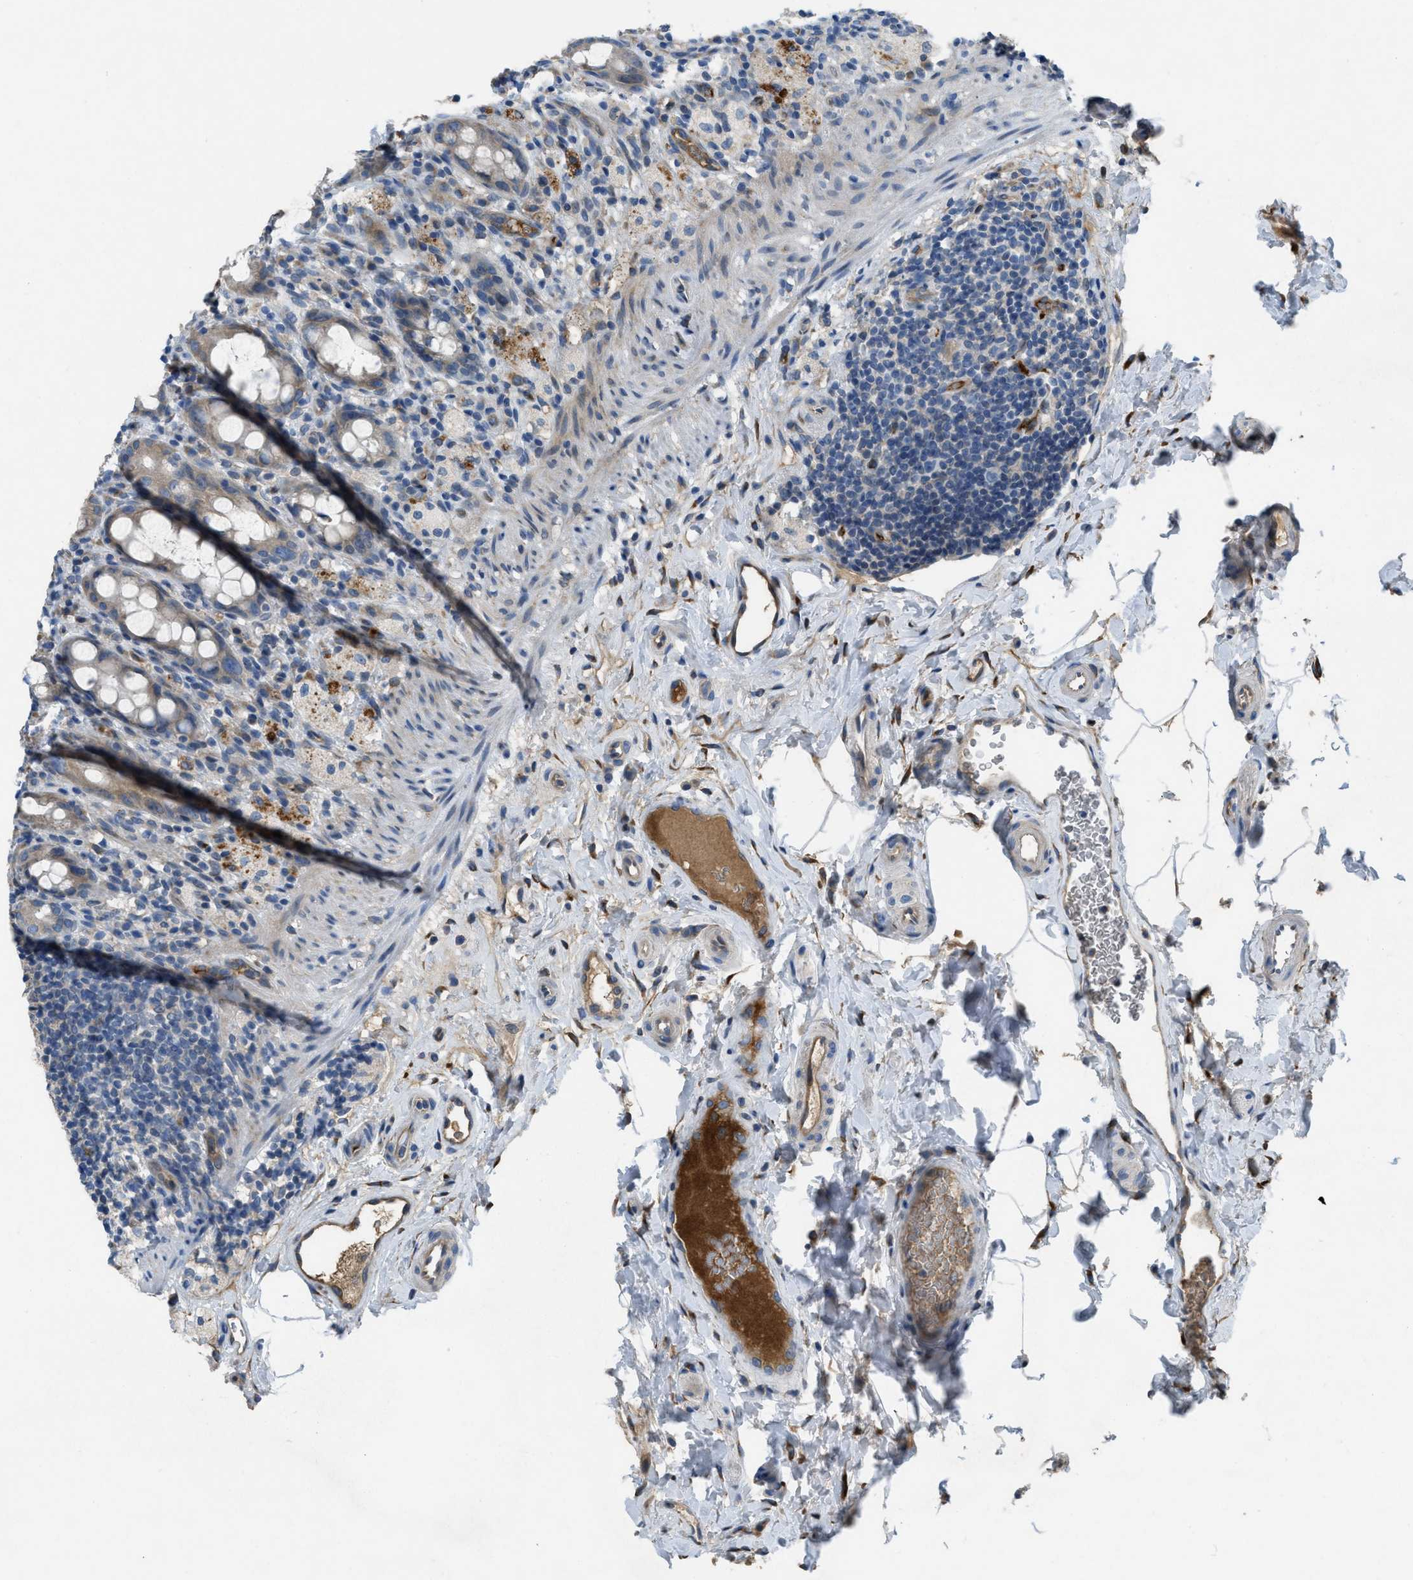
{"staining": {"intensity": "weak", "quantity": "25%-75%", "location": "cytoplasmic/membranous"}, "tissue": "rectum", "cell_type": "Glandular cells", "image_type": "normal", "snomed": [{"axis": "morphology", "description": "Normal tissue, NOS"}, {"axis": "topography", "description": "Rectum"}], "caption": "Immunohistochemical staining of unremarkable human rectum reveals 25%-75% levels of weak cytoplasmic/membranous protein staining in about 25%-75% of glandular cells. (IHC, brightfield microscopy, high magnification).", "gene": "GGCX", "patient": {"sex": "male", "age": 44}}